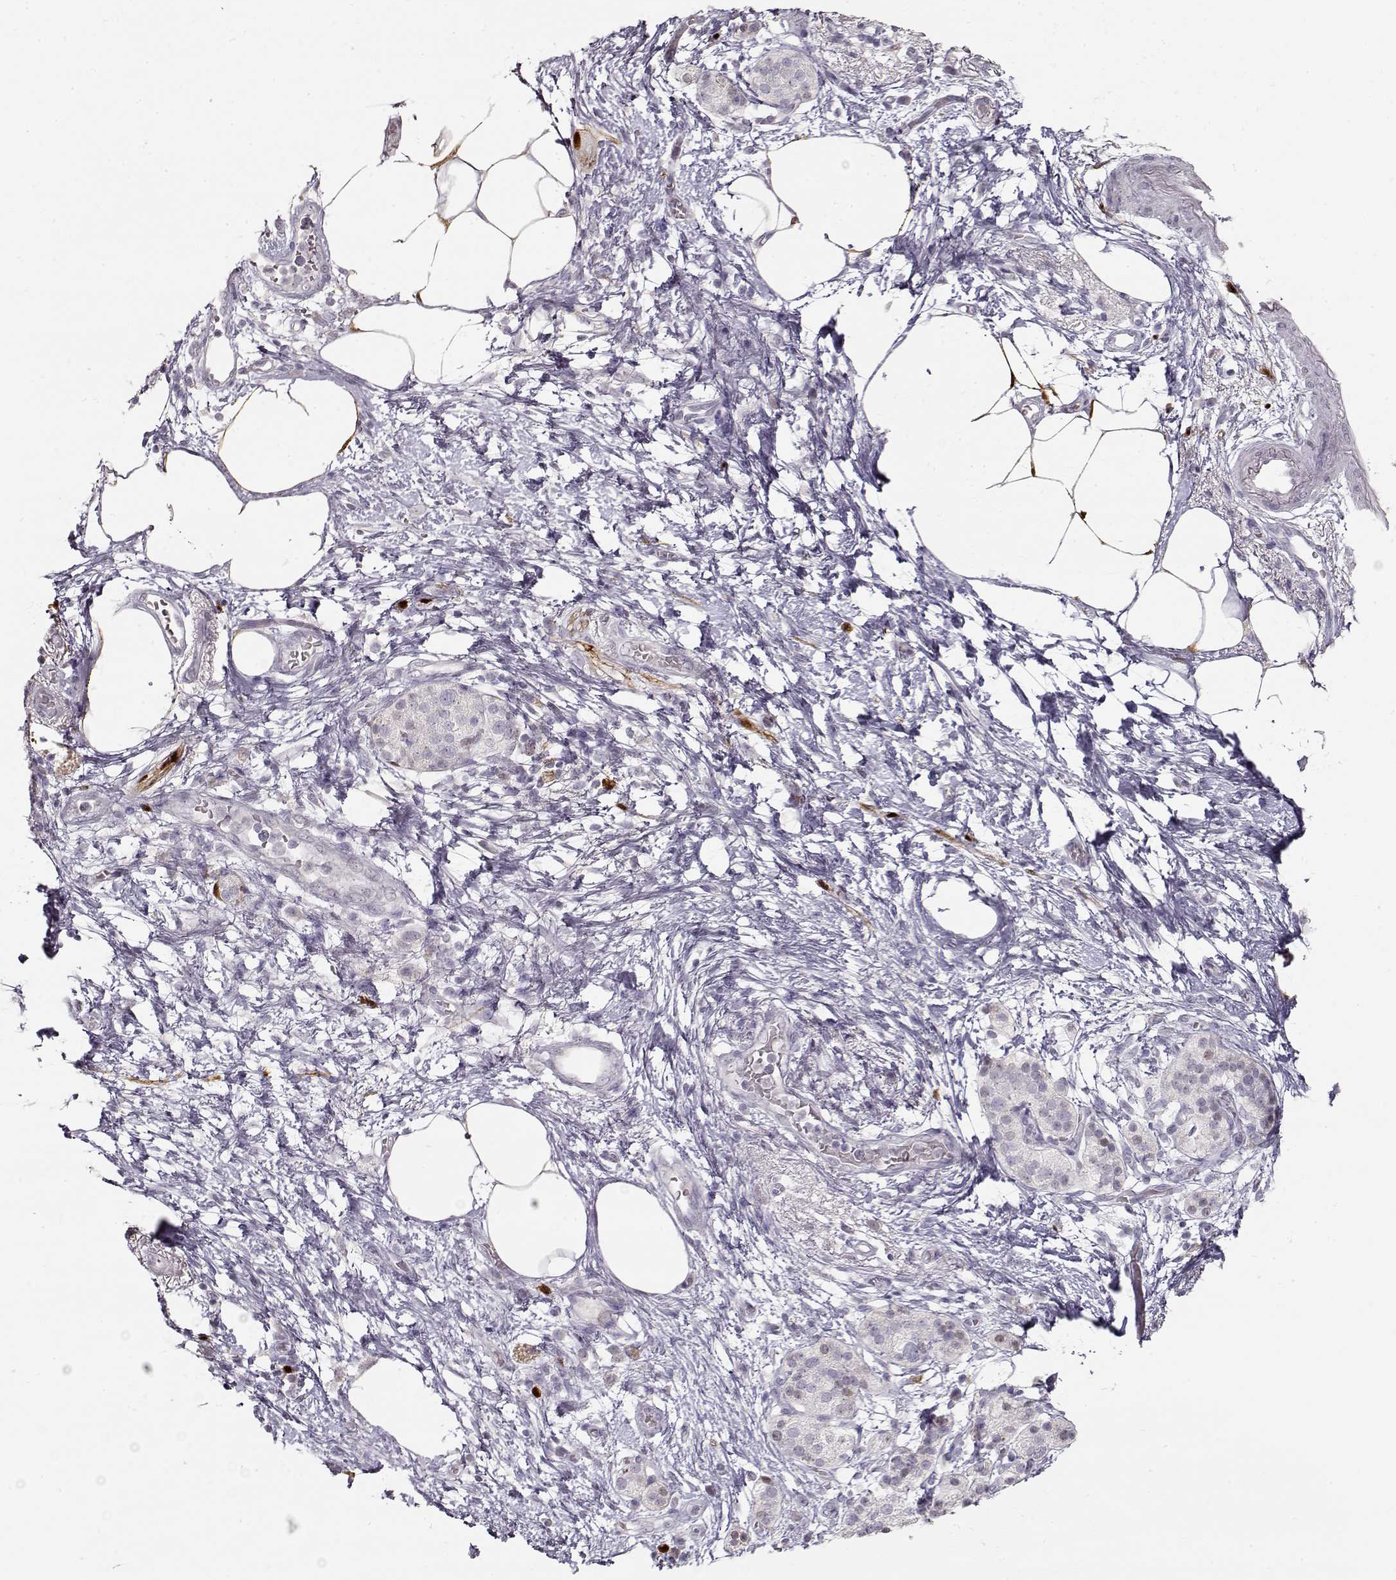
{"staining": {"intensity": "negative", "quantity": "none", "location": "none"}, "tissue": "pancreatic cancer", "cell_type": "Tumor cells", "image_type": "cancer", "snomed": [{"axis": "morphology", "description": "Adenocarcinoma, NOS"}, {"axis": "topography", "description": "Pancreas"}], "caption": "Micrograph shows no significant protein staining in tumor cells of pancreatic cancer (adenocarcinoma).", "gene": "S100B", "patient": {"sex": "female", "age": 72}}